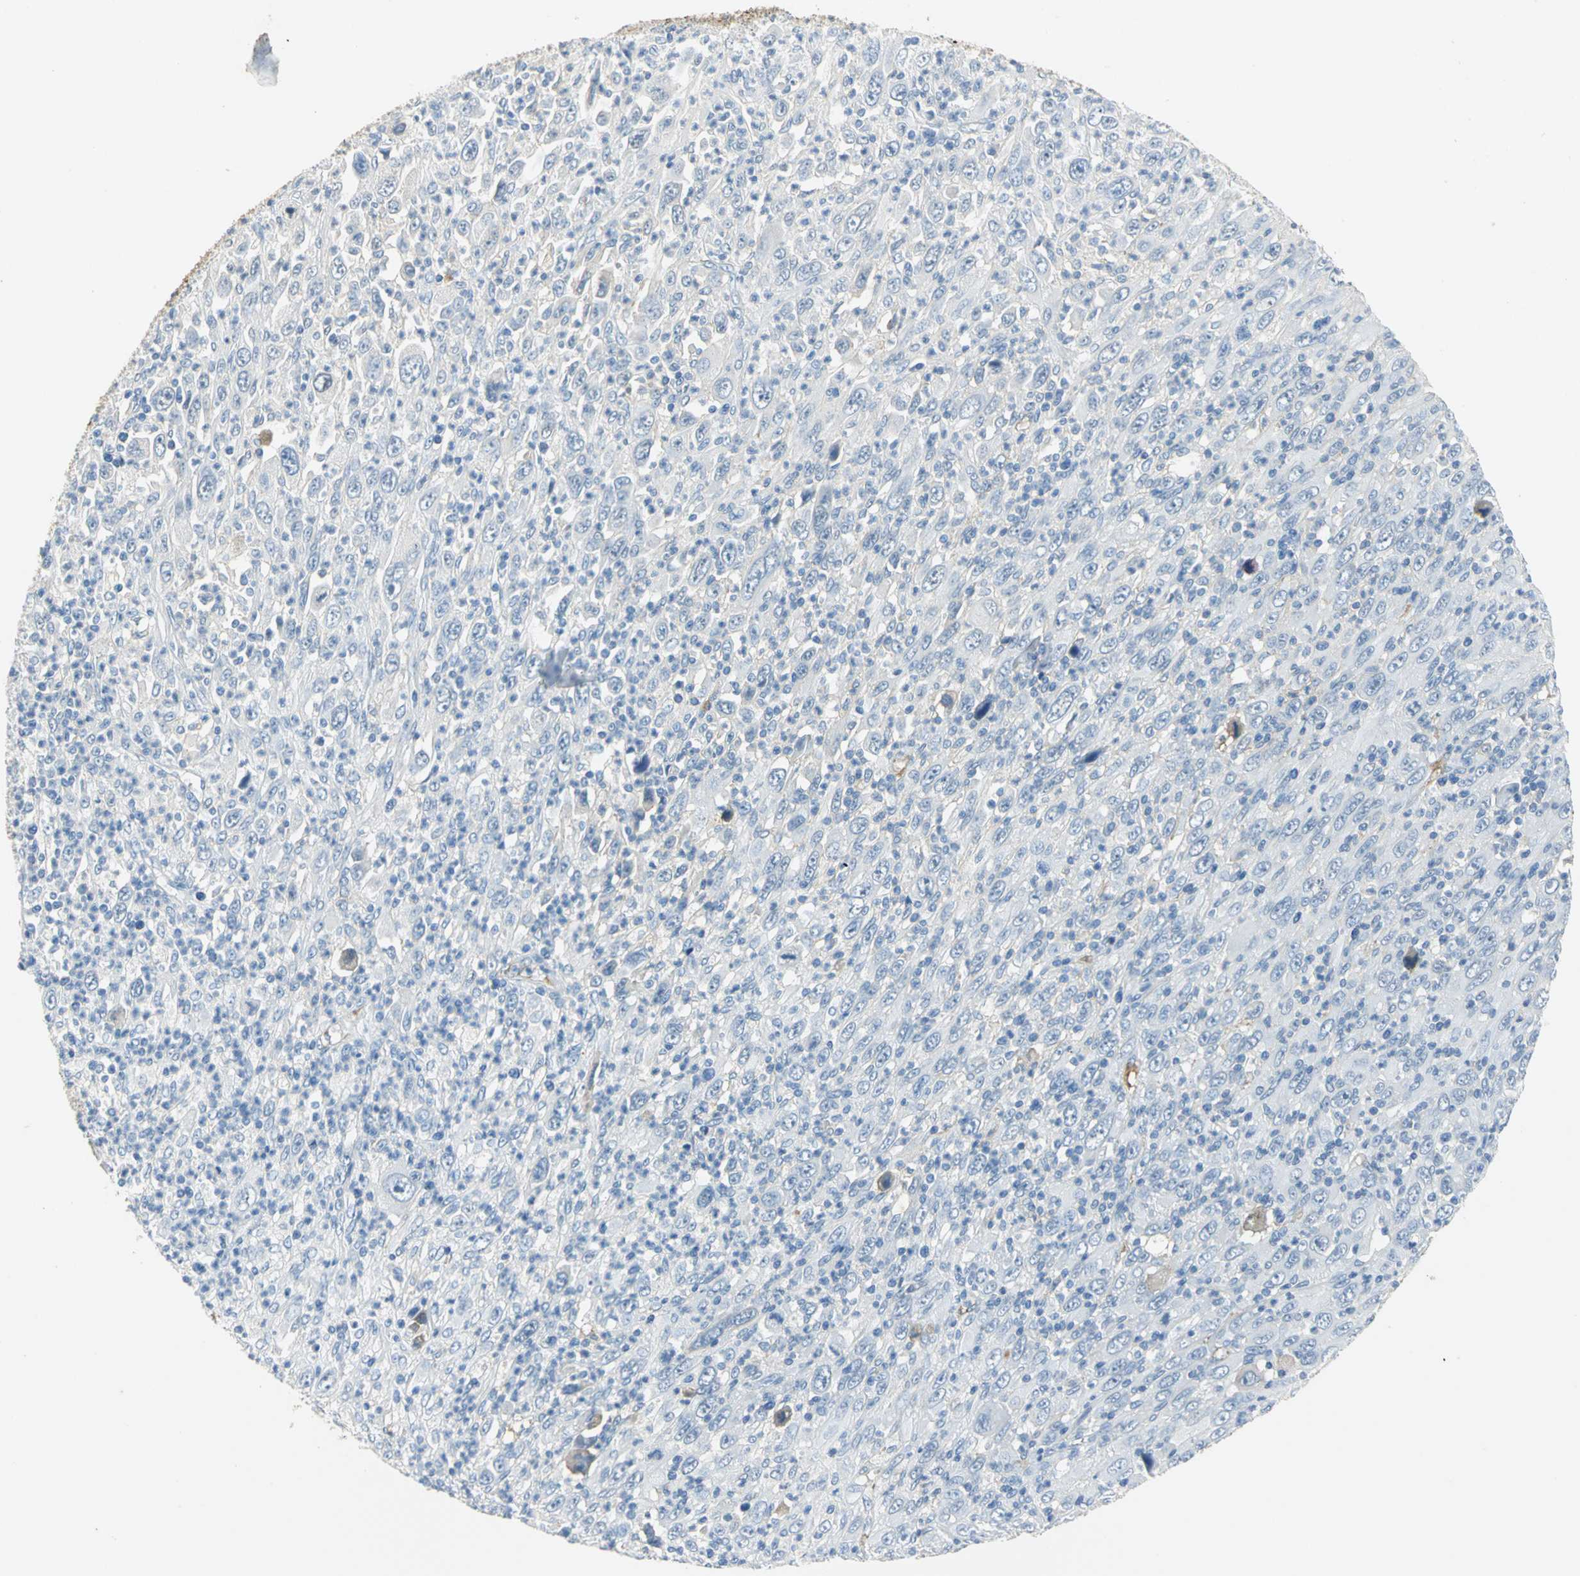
{"staining": {"intensity": "negative", "quantity": "none", "location": "none"}, "tissue": "melanoma", "cell_type": "Tumor cells", "image_type": "cancer", "snomed": [{"axis": "morphology", "description": "Malignant melanoma, Metastatic site"}, {"axis": "topography", "description": "Skin"}], "caption": "A micrograph of human melanoma is negative for staining in tumor cells. (DAB IHC visualized using brightfield microscopy, high magnification).", "gene": "GYG2", "patient": {"sex": "female", "age": 56}}